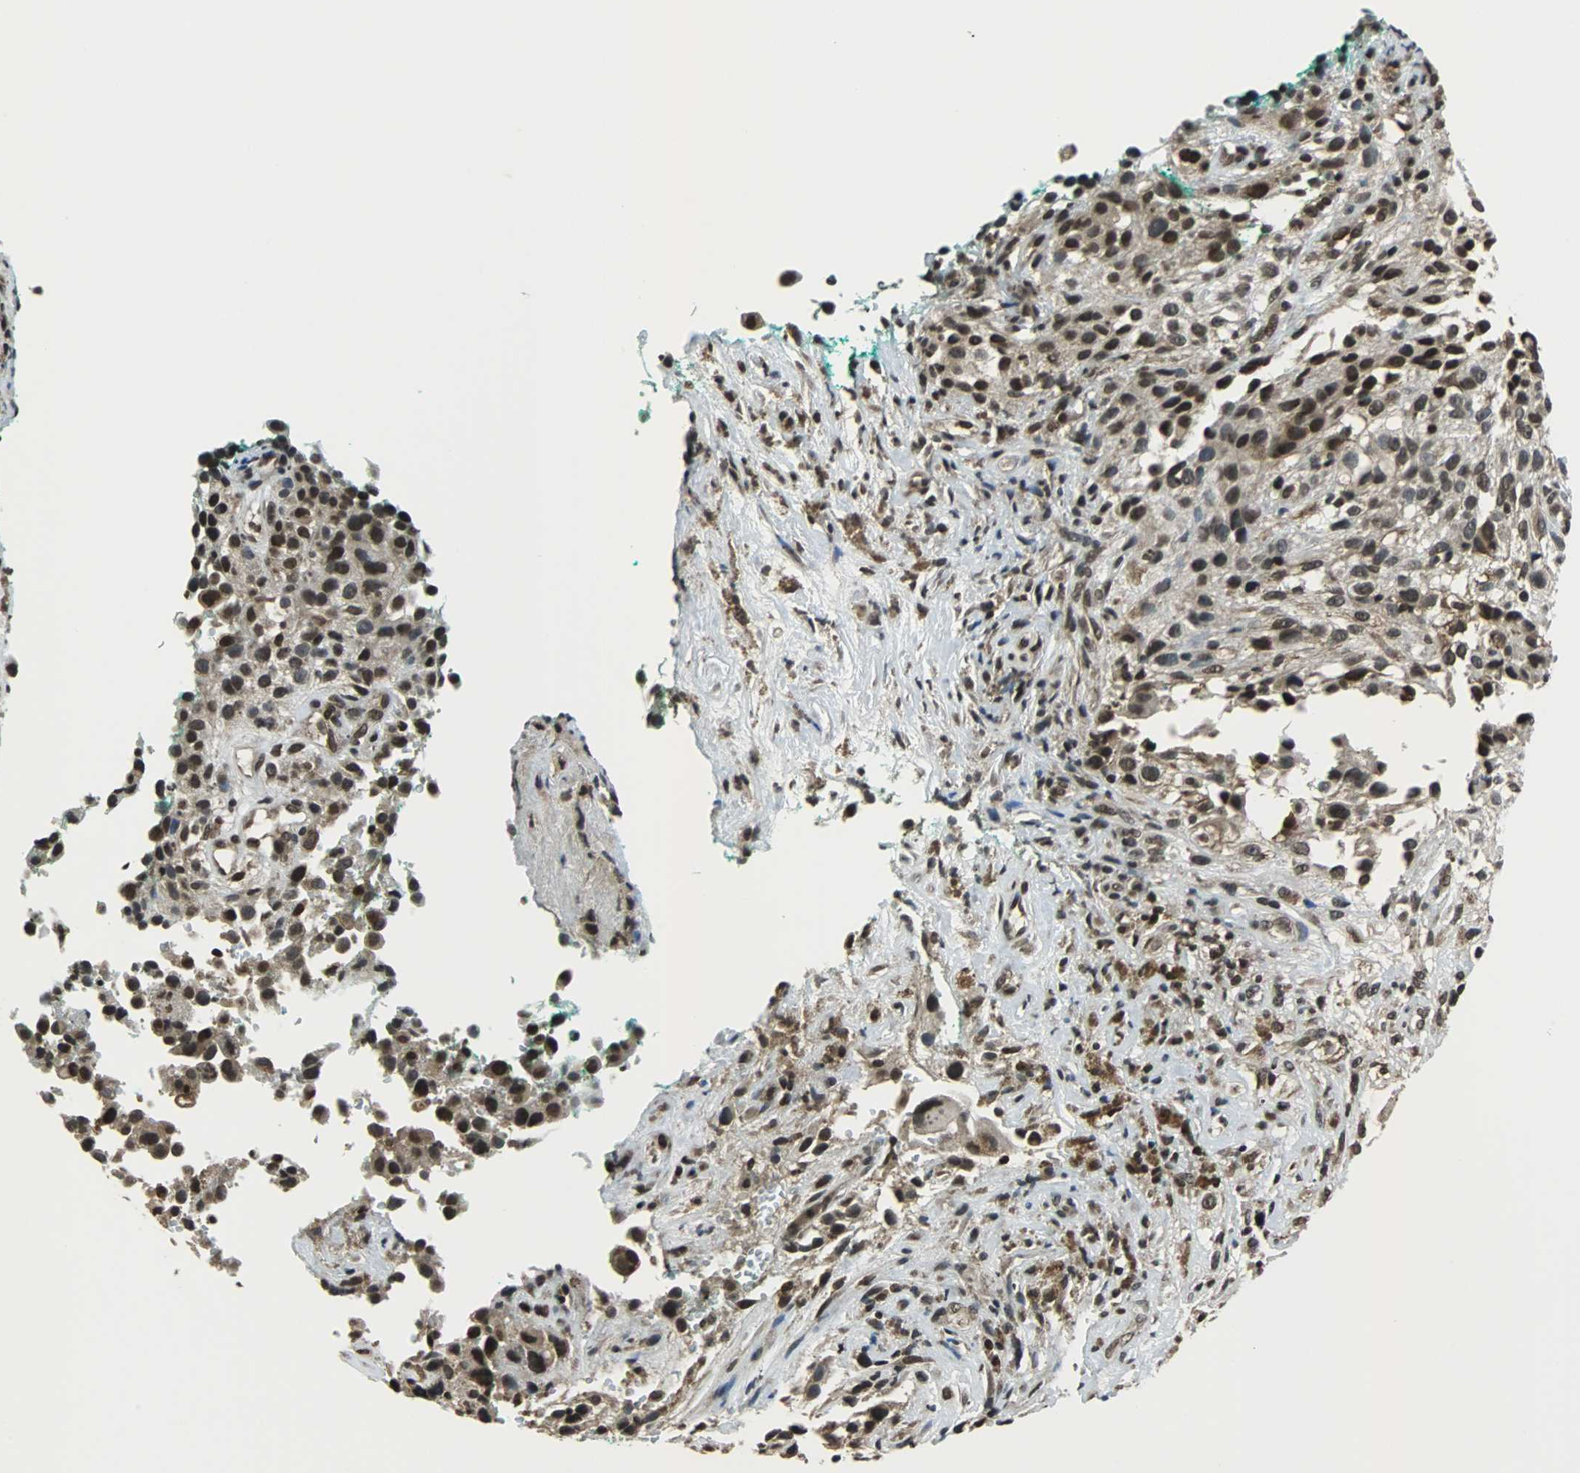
{"staining": {"intensity": "moderate", "quantity": ">75%", "location": "cytoplasmic/membranous,nuclear"}, "tissue": "melanoma", "cell_type": "Tumor cells", "image_type": "cancer", "snomed": [{"axis": "morphology", "description": "Necrosis, NOS"}, {"axis": "morphology", "description": "Malignant melanoma, NOS"}, {"axis": "topography", "description": "Skin"}], "caption": "Malignant melanoma stained for a protein (brown) reveals moderate cytoplasmic/membranous and nuclear positive positivity in about >75% of tumor cells.", "gene": "REST", "patient": {"sex": "female", "age": 87}}